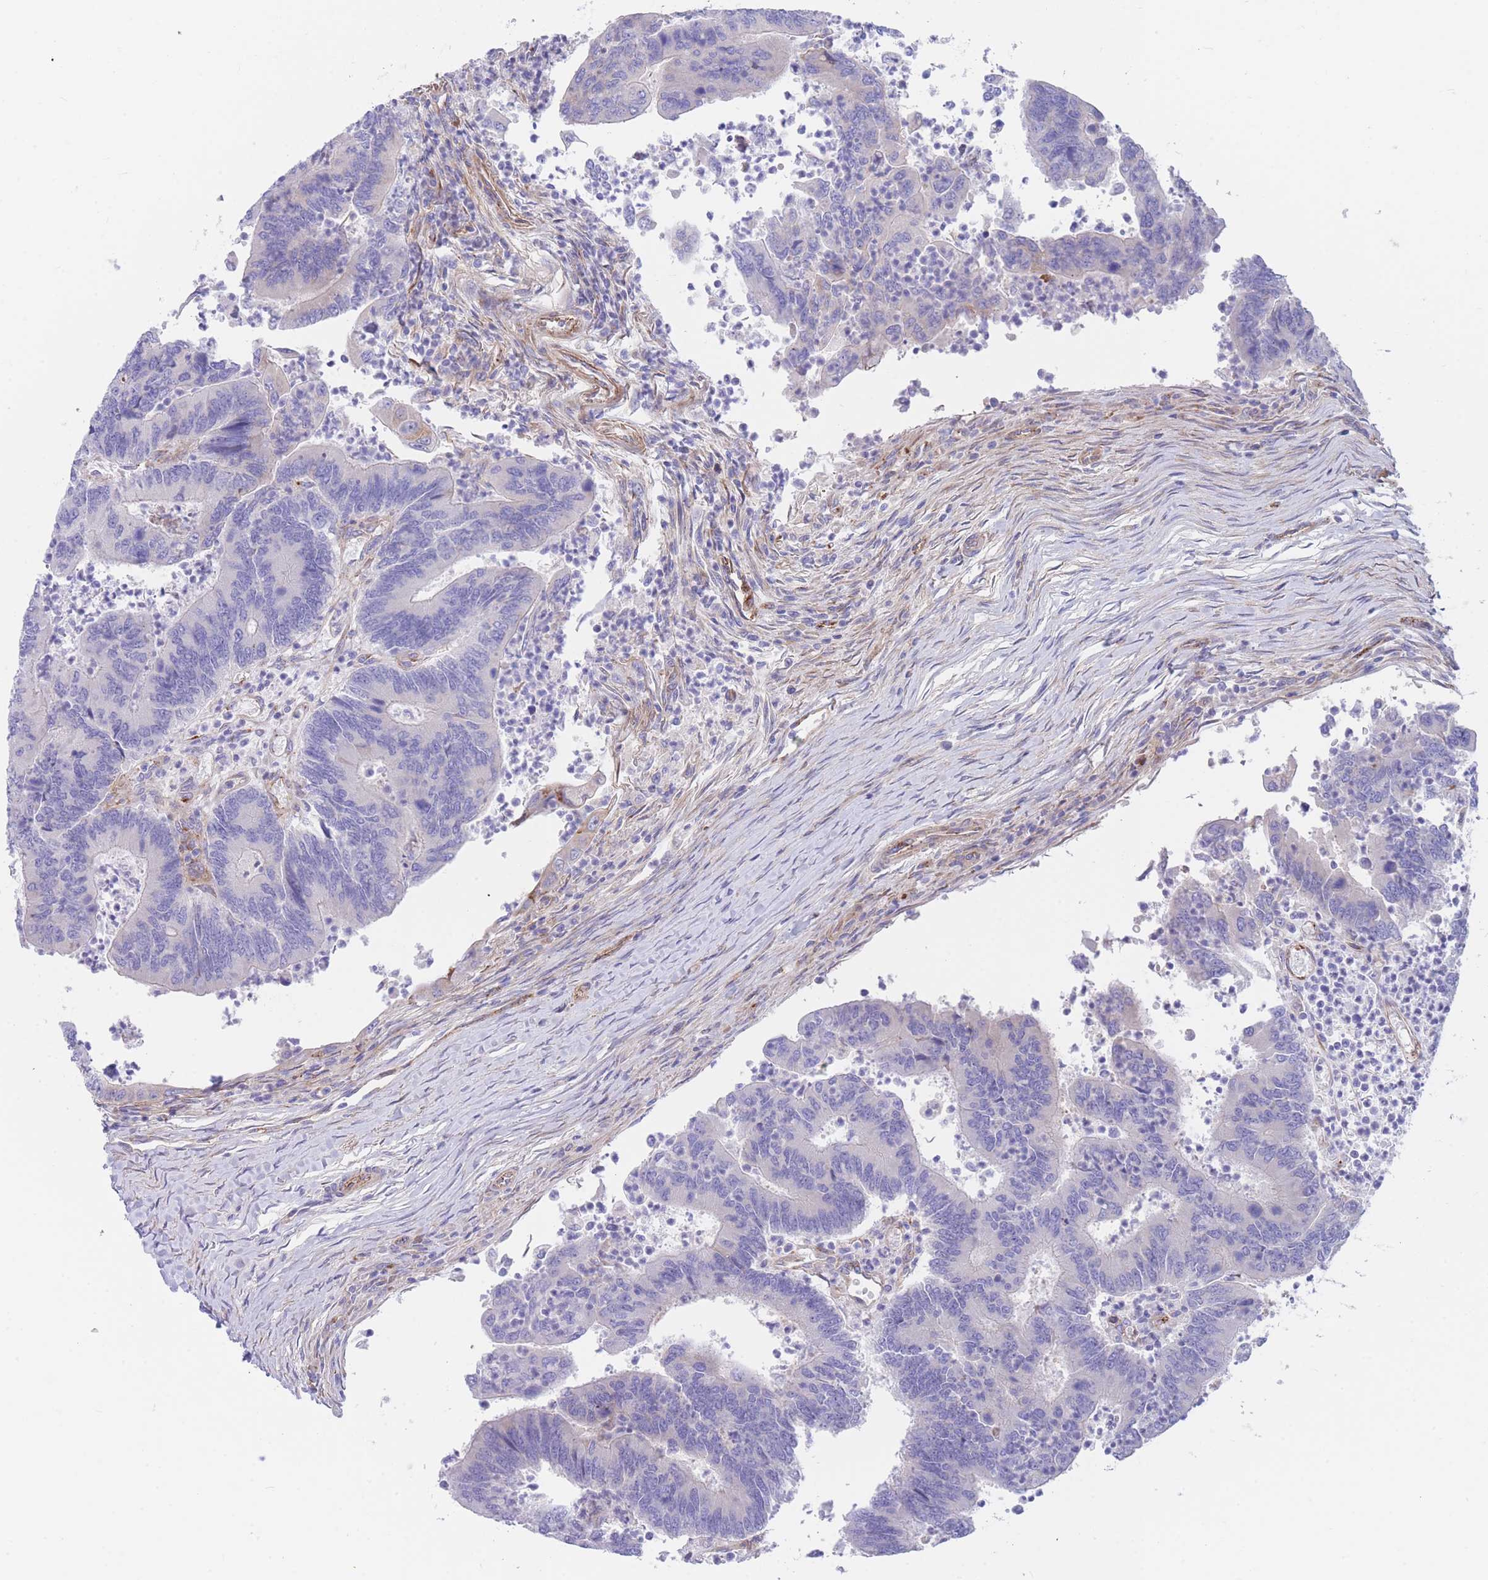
{"staining": {"intensity": "negative", "quantity": "none", "location": "none"}, "tissue": "colorectal cancer", "cell_type": "Tumor cells", "image_type": "cancer", "snomed": [{"axis": "morphology", "description": "Adenocarcinoma, NOS"}, {"axis": "topography", "description": "Colon"}], "caption": "Tumor cells show no significant staining in colorectal adenocarcinoma.", "gene": "DET1", "patient": {"sex": "female", "age": 67}}